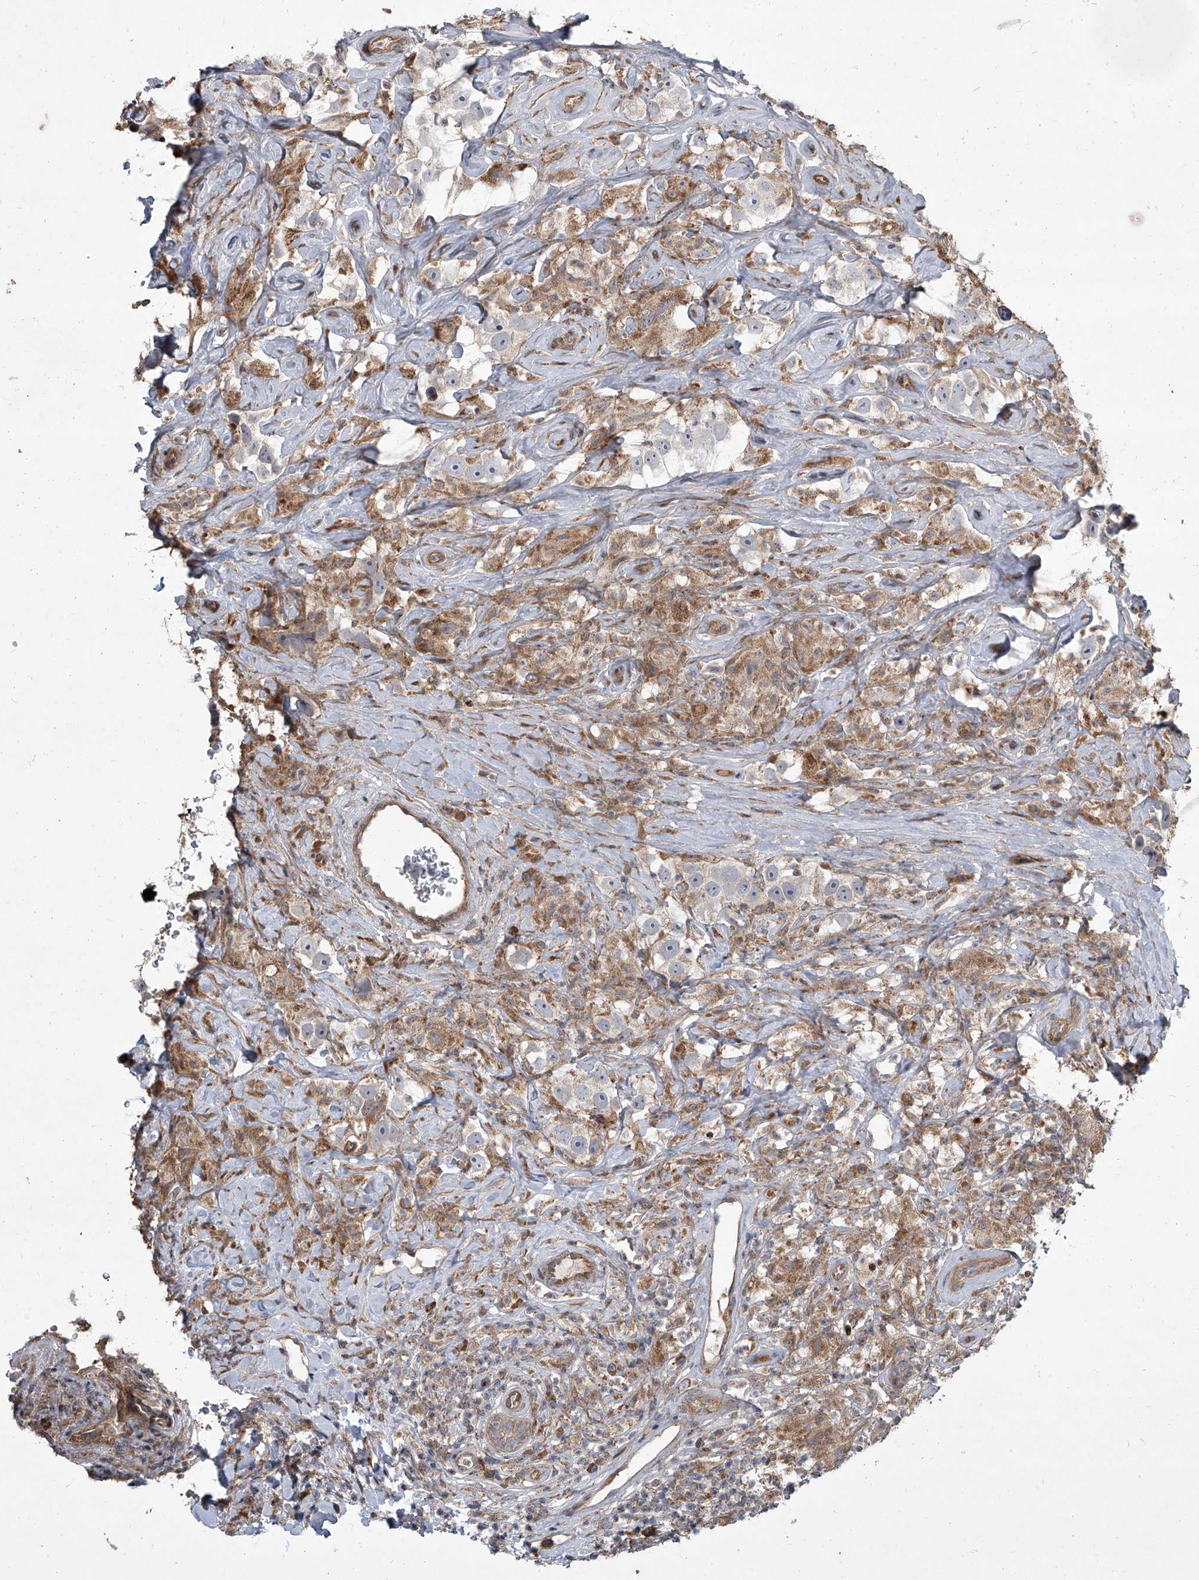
{"staining": {"intensity": "moderate", "quantity": "<25%", "location": "cytoplasmic/membranous"}, "tissue": "testis cancer", "cell_type": "Tumor cells", "image_type": "cancer", "snomed": [{"axis": "morphology", "description": "Seminoma, NOS"}, {"axis": "topography", "description": "Testis"}], "caption": "An immunohistochemistry (IHC) histopathology image of tumor tissue is shown. Protein staining in brown shows moderate cytoplasmic/membranous positivity in testis seminoma within tumor cells.", "gene": "EVA1C", "patient": {"sex": "male", "age": 49}}